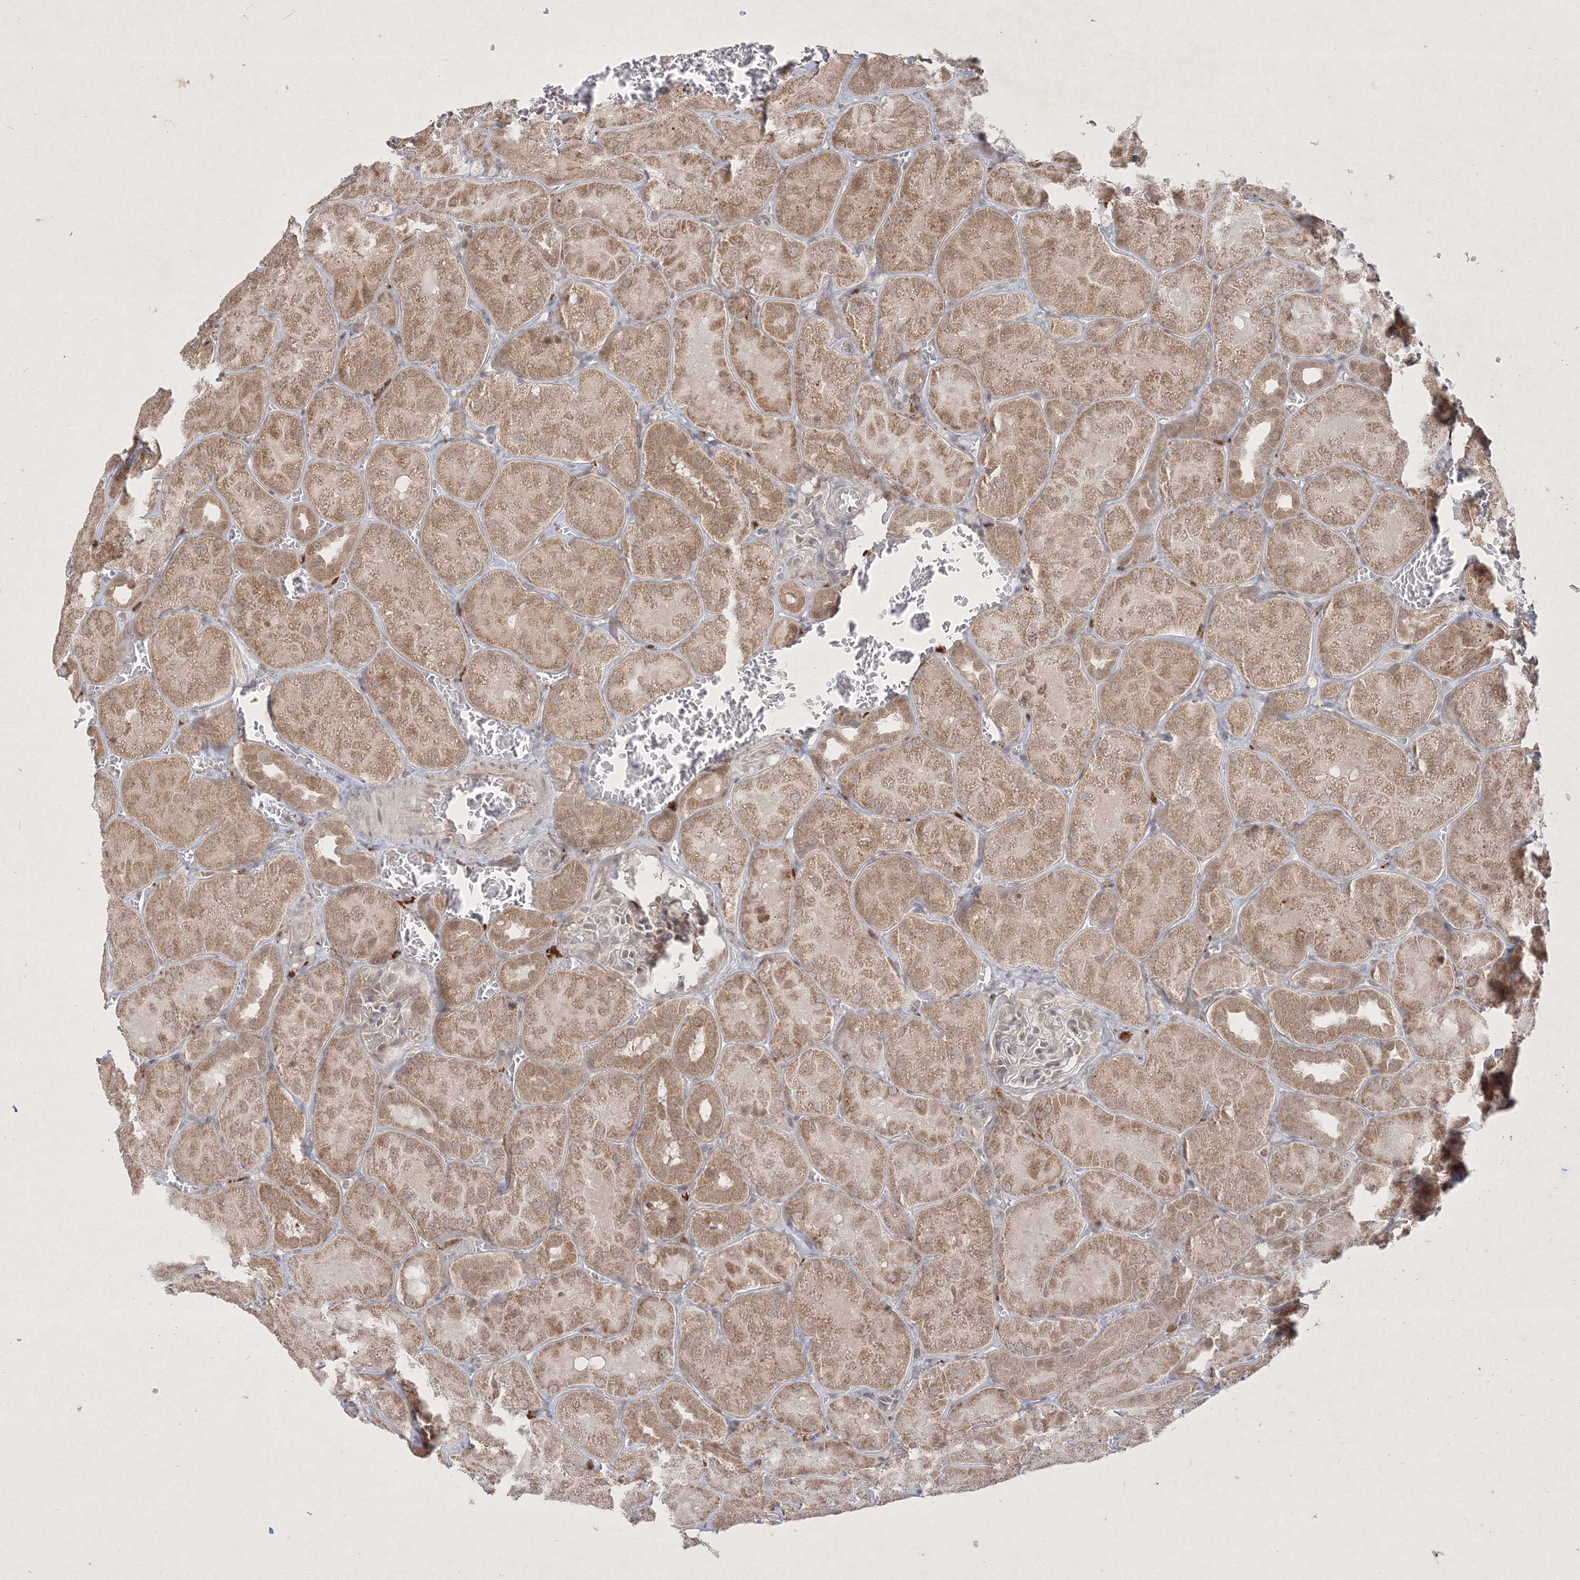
{"staining": {"intensity": "negative", "quantity": "none", "location": "none"}, "tissue": "kidney", "cell_type": "Cells in glomeruli", "image_type": "normal", "snomed": [{"axis": "morphology", "description": "Normal tissue, NOS"}, {"axis": "topography", "description": "Kidney"}], "caption": "Immunohistochemistry histopathology image of unremarkable human kidney stained for a protein (brown), which exhibits no expression in cells in glomeruli.", "gene": "TAB1", "patient": {"sex": "male", "age": 28}}